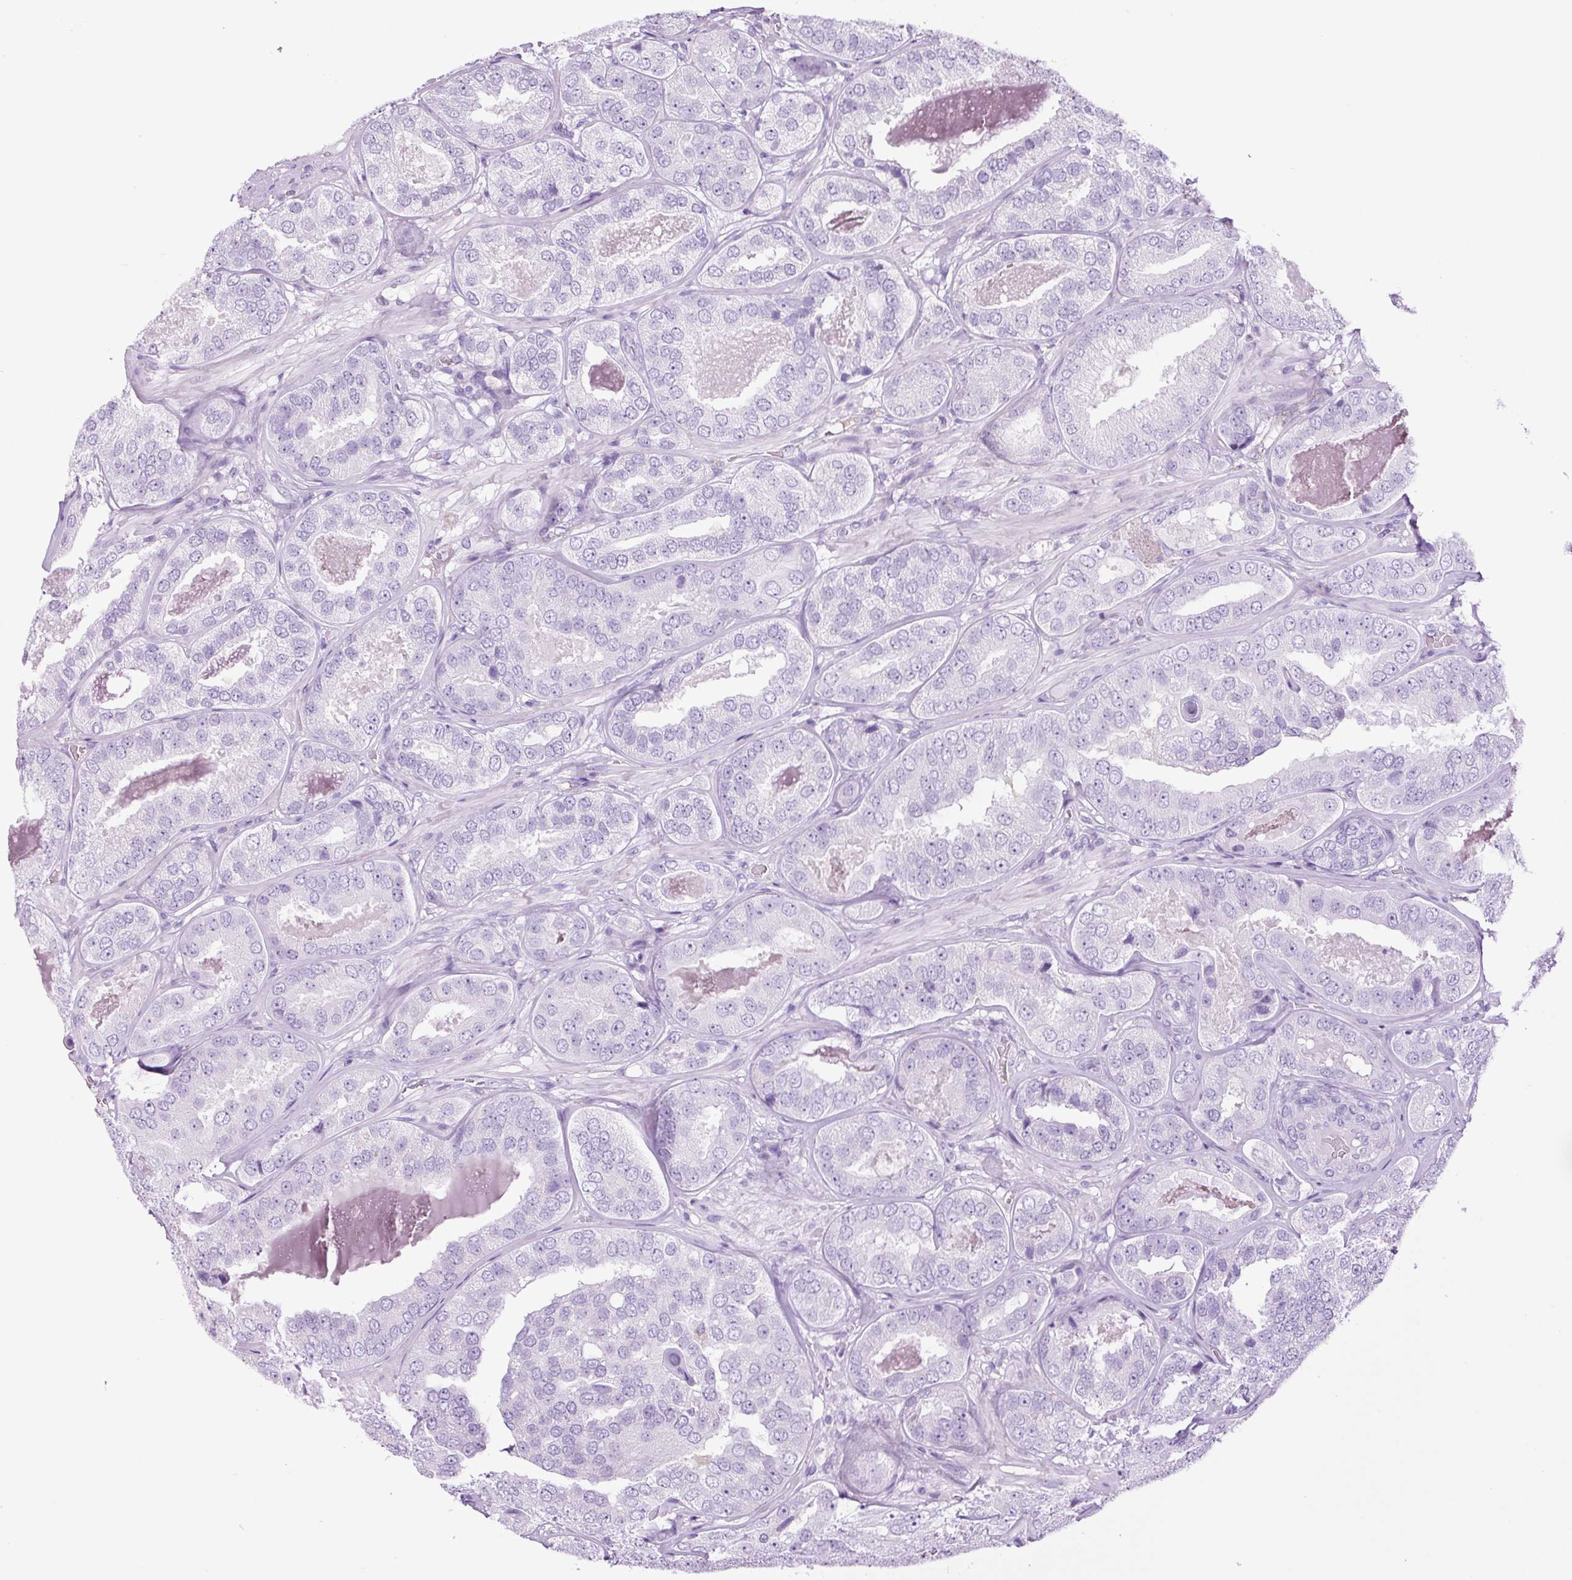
{"staining": {"intensity": "negative", "quantity": "none", "location": "none"}, "tissue": "prostate cancer", "cell_type": "Tumor cells", "image_type": "cancer", "snomed": [{"axis": "morphology", "description": "Adenocarcinoma, High grade"}, {"axis": "topography", "description": "Prostate"}], "caption": "Tumor cells show no significant protein staining in prostate cancer (high-grade adenocarcinoma).", "gene": "ADSS1", "patient": {"sex": "male", "age": 63}}